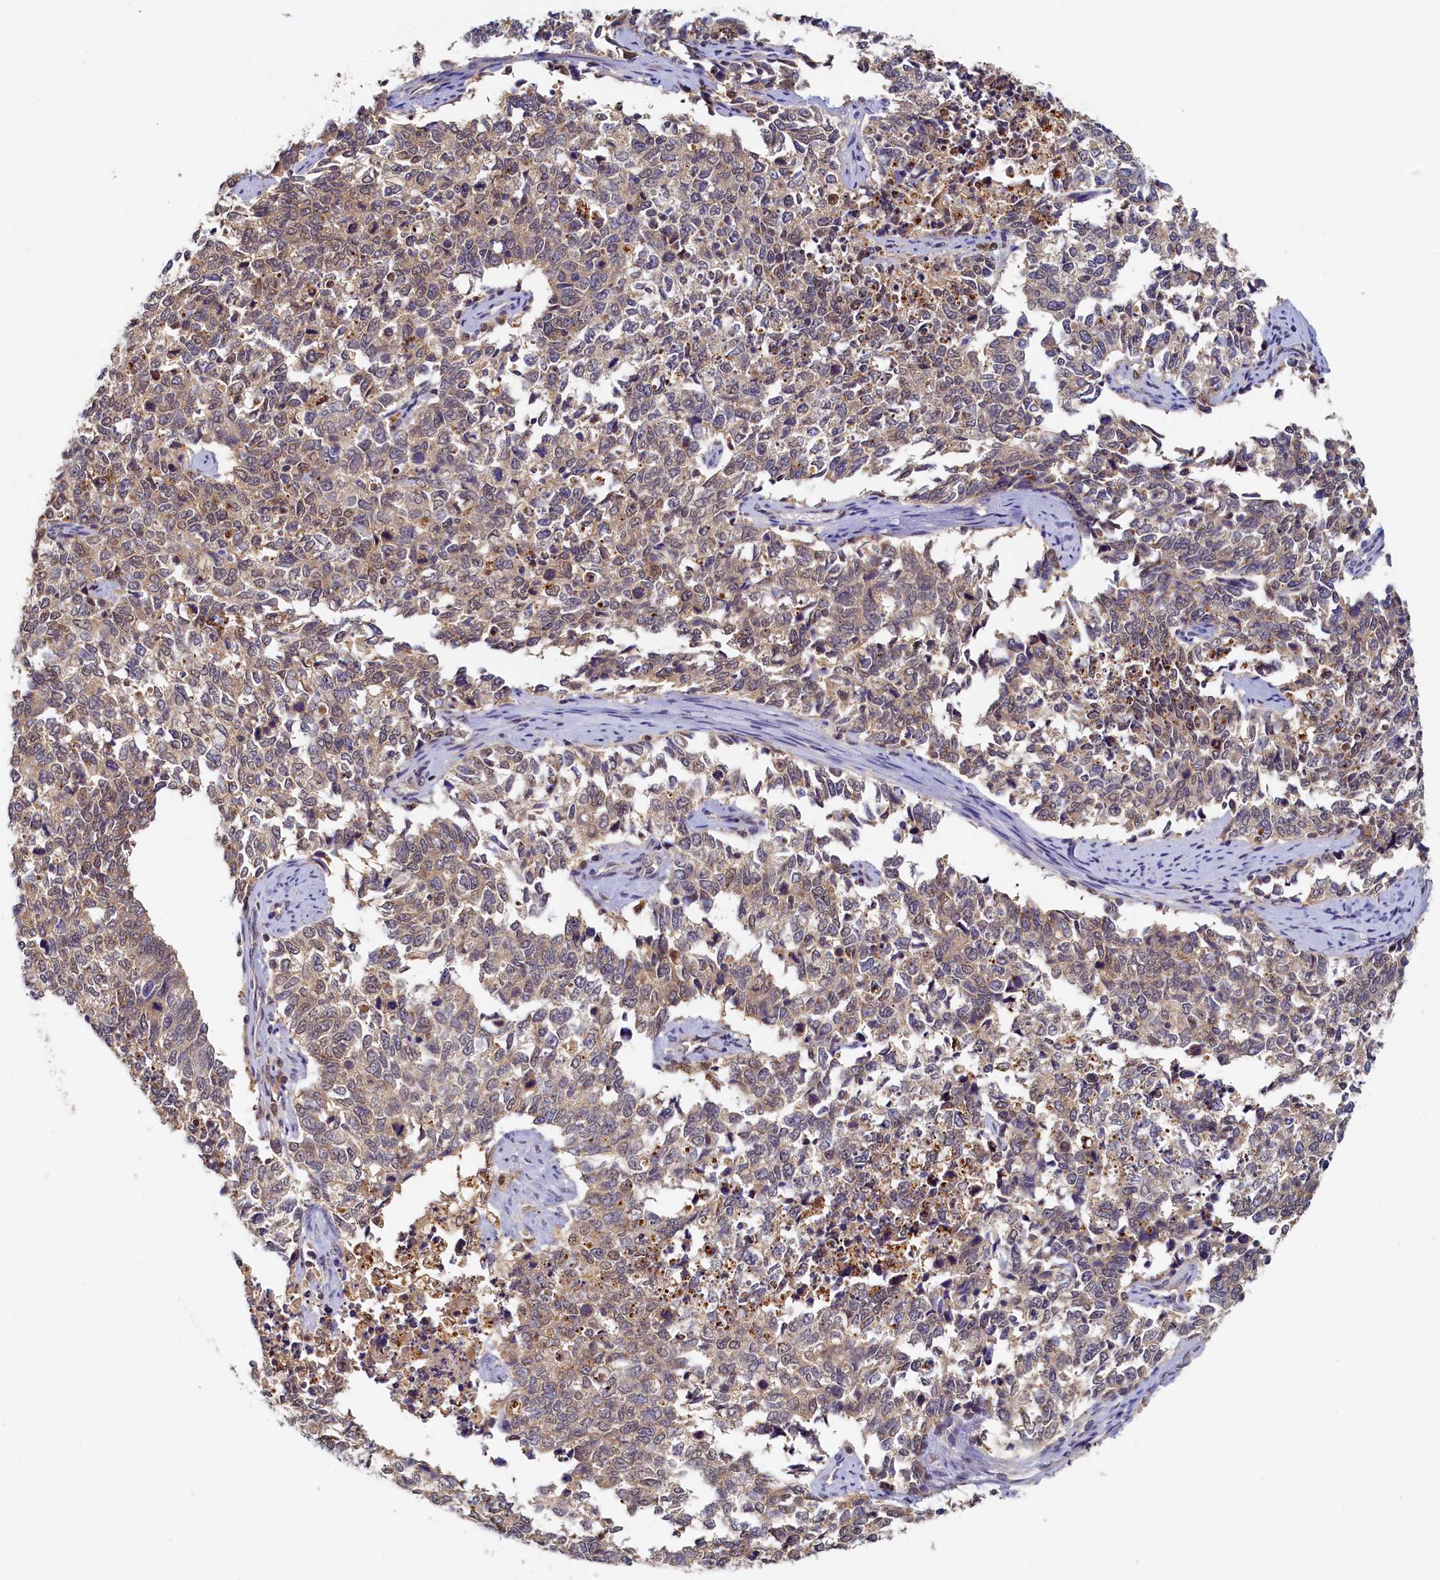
{"staining": {"intensity": "moderate", "quantity": "25%-75%", "location": "cytoplasmic/membranous,nuclear"}, "tissue": "cervical cancer", "cell_type": "Tumor cells", "image_type": "cancer", "snomed": [{"axis": "morphology", "description": "Squamous cell carcinoma, NOS"}, {"axis": "topography", "description": "Cervix"}], "caption": "Brown immunohistochemical staining in squamous cell carcinoma (cervical) shows moderate cytoplasmic/membranous and nuclear positivity in approximately 25%-75% of tumor cells.", "gene": "PAAF1", "patient": {"sex": "female", "age": 63}}